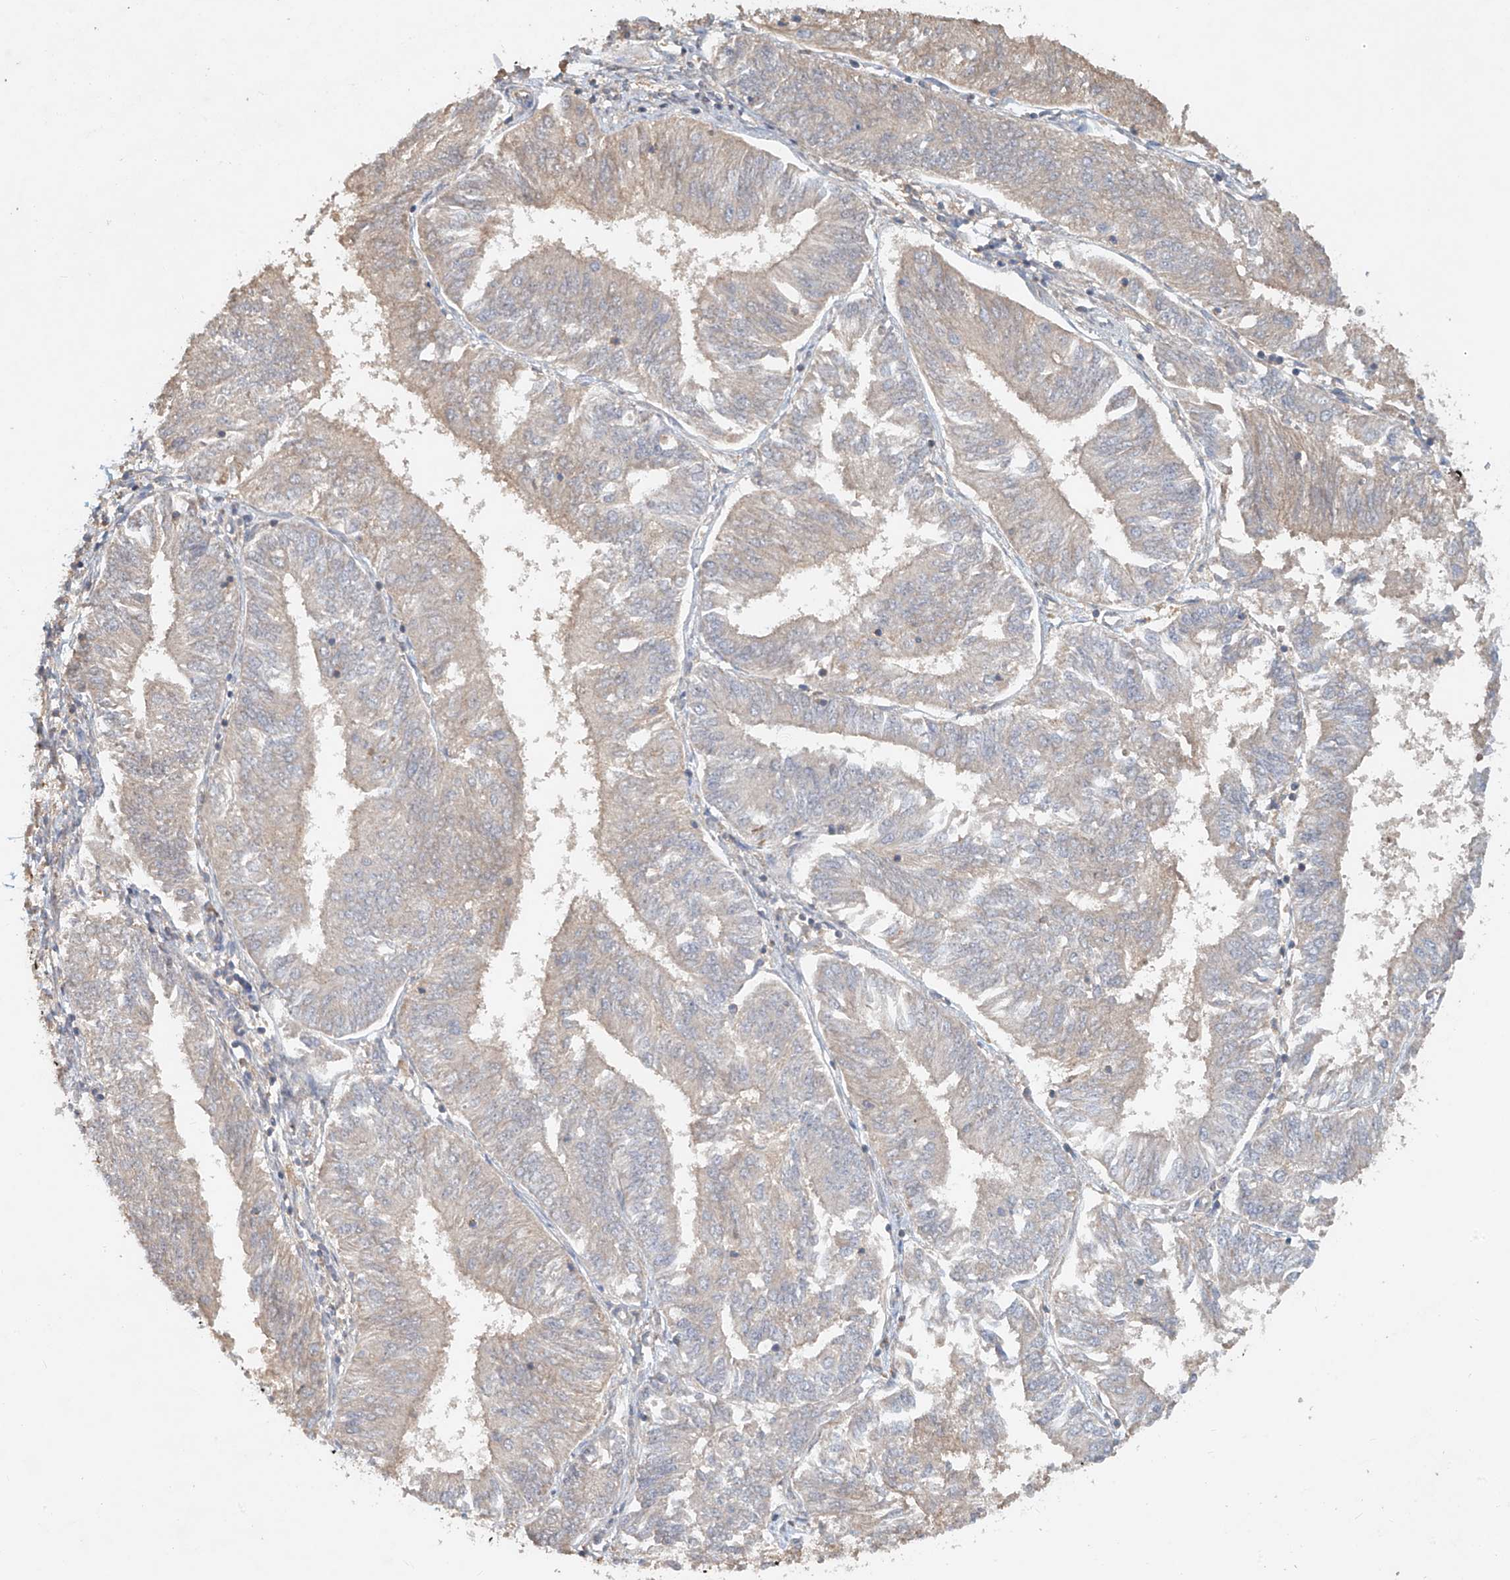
{"staining": {"intensity": "weak", "quantity": "<25%", "location": "cytoplasmic/membranous"}, "tissue": "endometrial cancer", "cell_type": "Tumor cells", "image_type": "cancer", "snomed": [{"axis": "morphology", "description": "Adenocarcinoma, NOS"}, {"axis": "topography", "description": "Endometrium"}], "caption": "Endometrial cancer (adenocarcinoma) stained for a protein using immunohistochemistry (IHC) displays no expression tumor cells.", "gene": "GNB1L", "patient": {"sex": "female", "age": 58}}